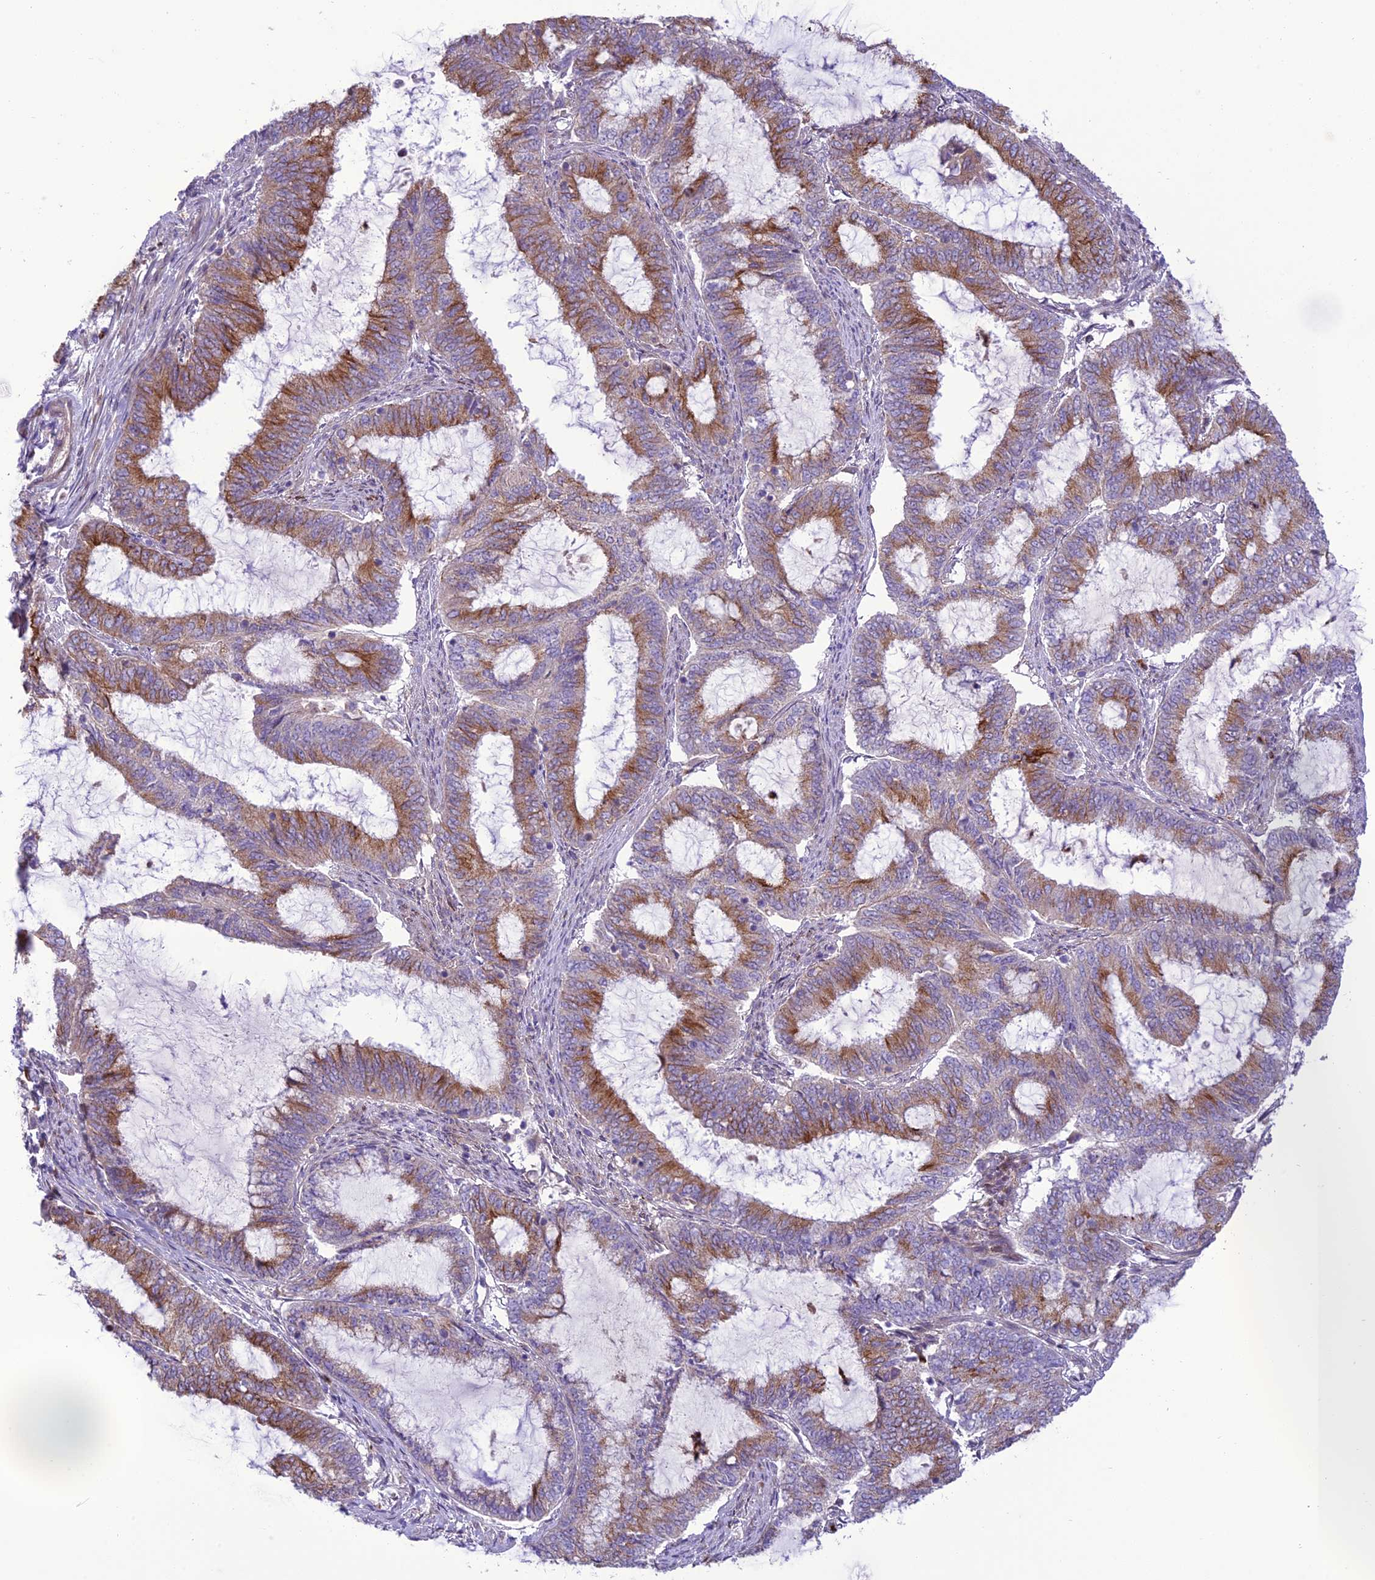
{"staining": {"intensity": "strong", "quantity": "25%-75%", "location": "cytoplasmic/membranous"}, "tissue": "endometrial cancer", "cell_type": "Tumor cells", "image_type": "cancer", "snomed": [{"axis": "morphology", "description": "Adenocarcinoma, NOS"}, {"axis": "topography", "description": "Endometrium"}], "caption": "The histopathology image displays a brown stain indicating the presence of a protein in the cytoplasmic/membranous of tumor cells in endometrial cancer. The staining was performed using DAB (3,3'-diaminobenzidine), with brown indicating positive protein expression. Nuclei are stained blue with hematoxylin.", "gene": "JMY", "patient": {"sex": "female", "age": 51}}